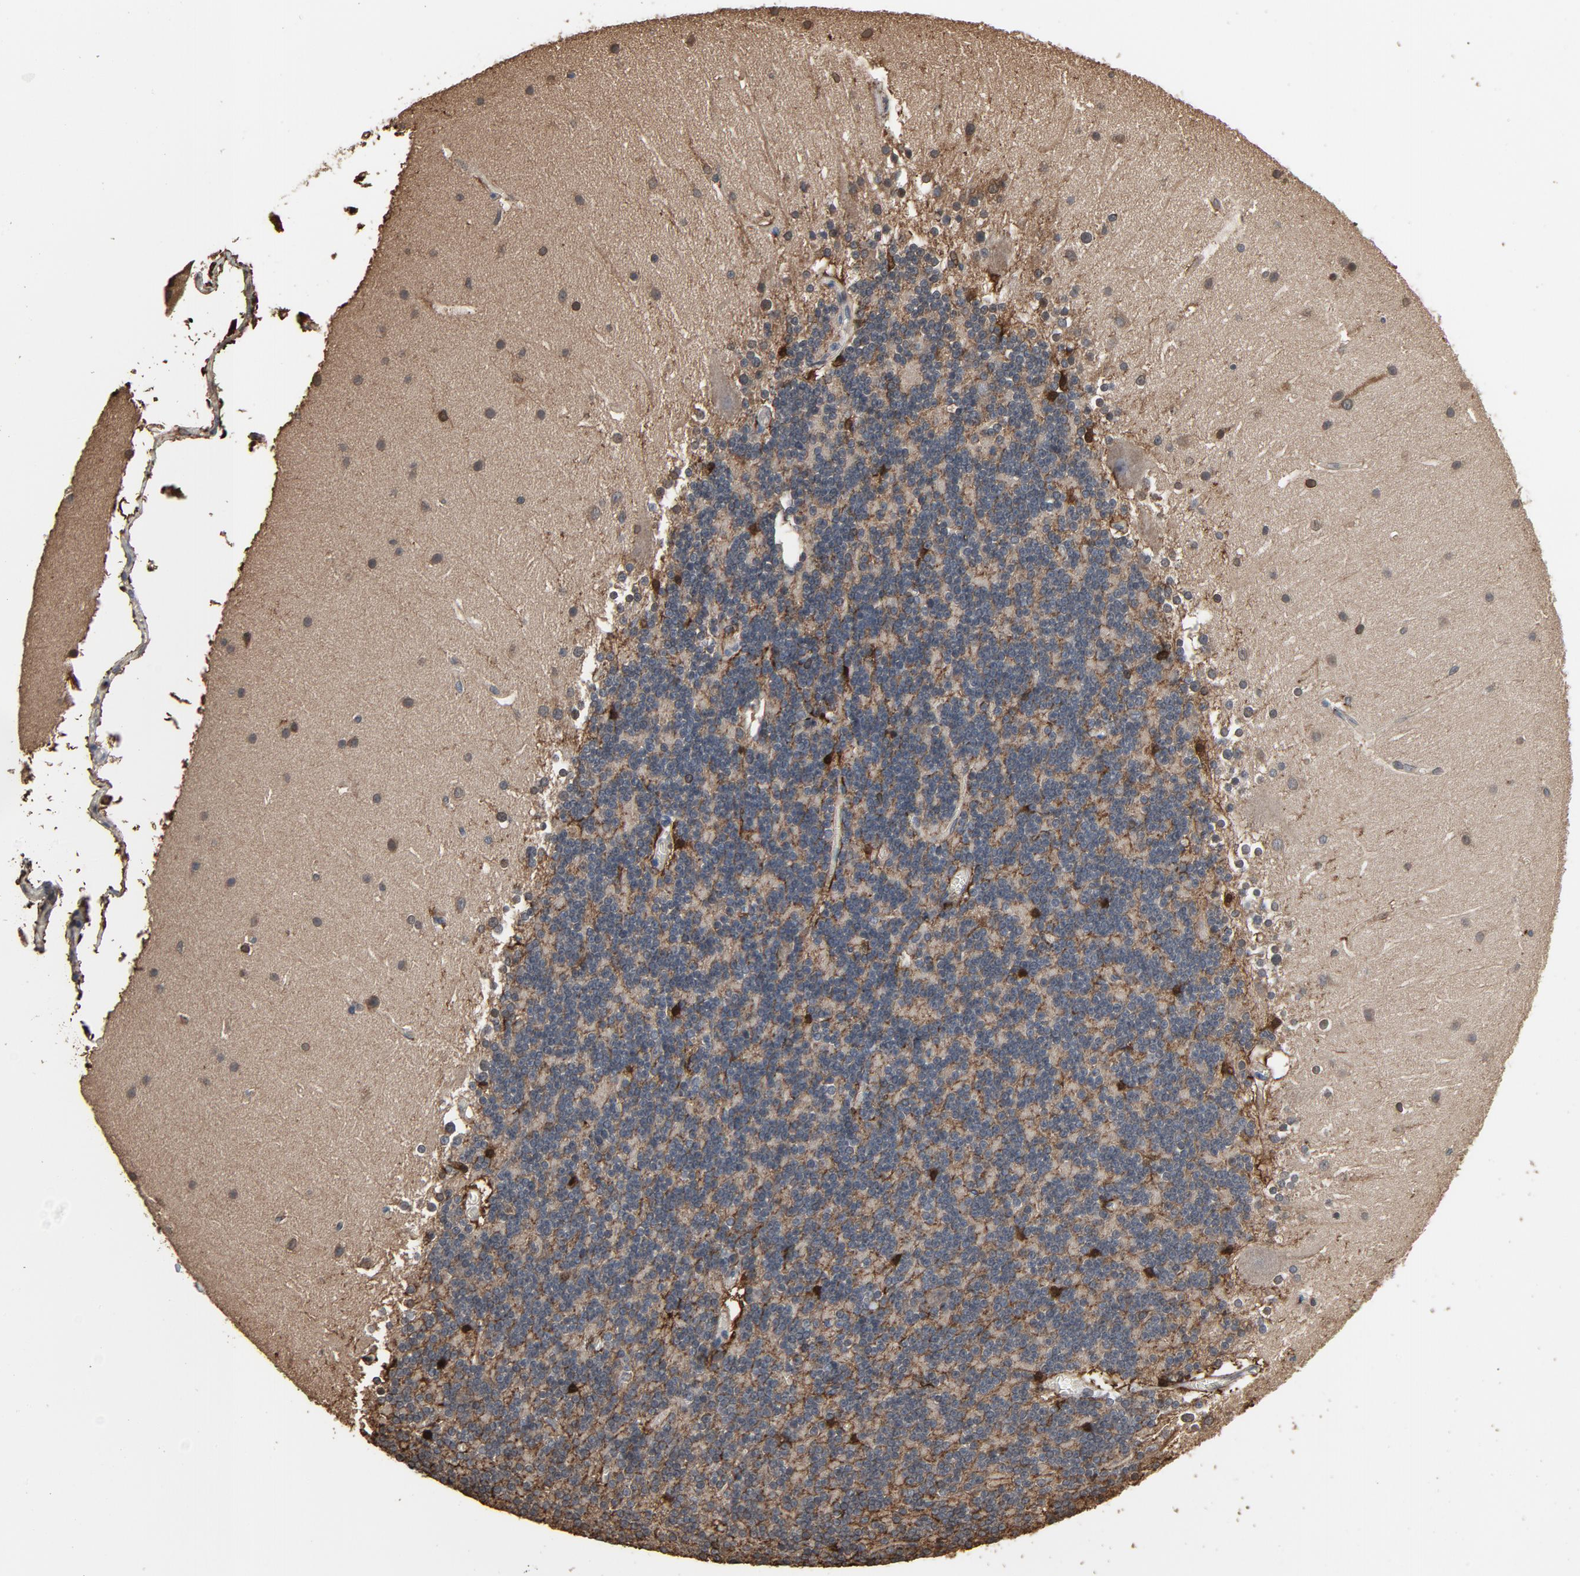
{"staining": {"intensity": "moderate", "quantity": "<25%", "location": "nuclear"}, "tissue": "cerebellum", "cell_type": "Cells in granular layer", "image_type": "normal", "snomed": [{"axis": "morphology", "description": "Normal tissue, NOS"}, {"axis": "topography", "description": "Cerebellum"}], "caption": "High-magnification brightfield microscopy of benign cerebellum stained with DAB (3,3'-diaminobenzidine) (brown) and counterstained with hematoxylin (blue). cells in granular layer exhibit moderate nuclear expression is identified in about<25% of cells. (DAB = brown stain, brightfield microscopy at high magnification).", "gene": "UBE2D1", "patient": {"sex": "female", "age": 19}}